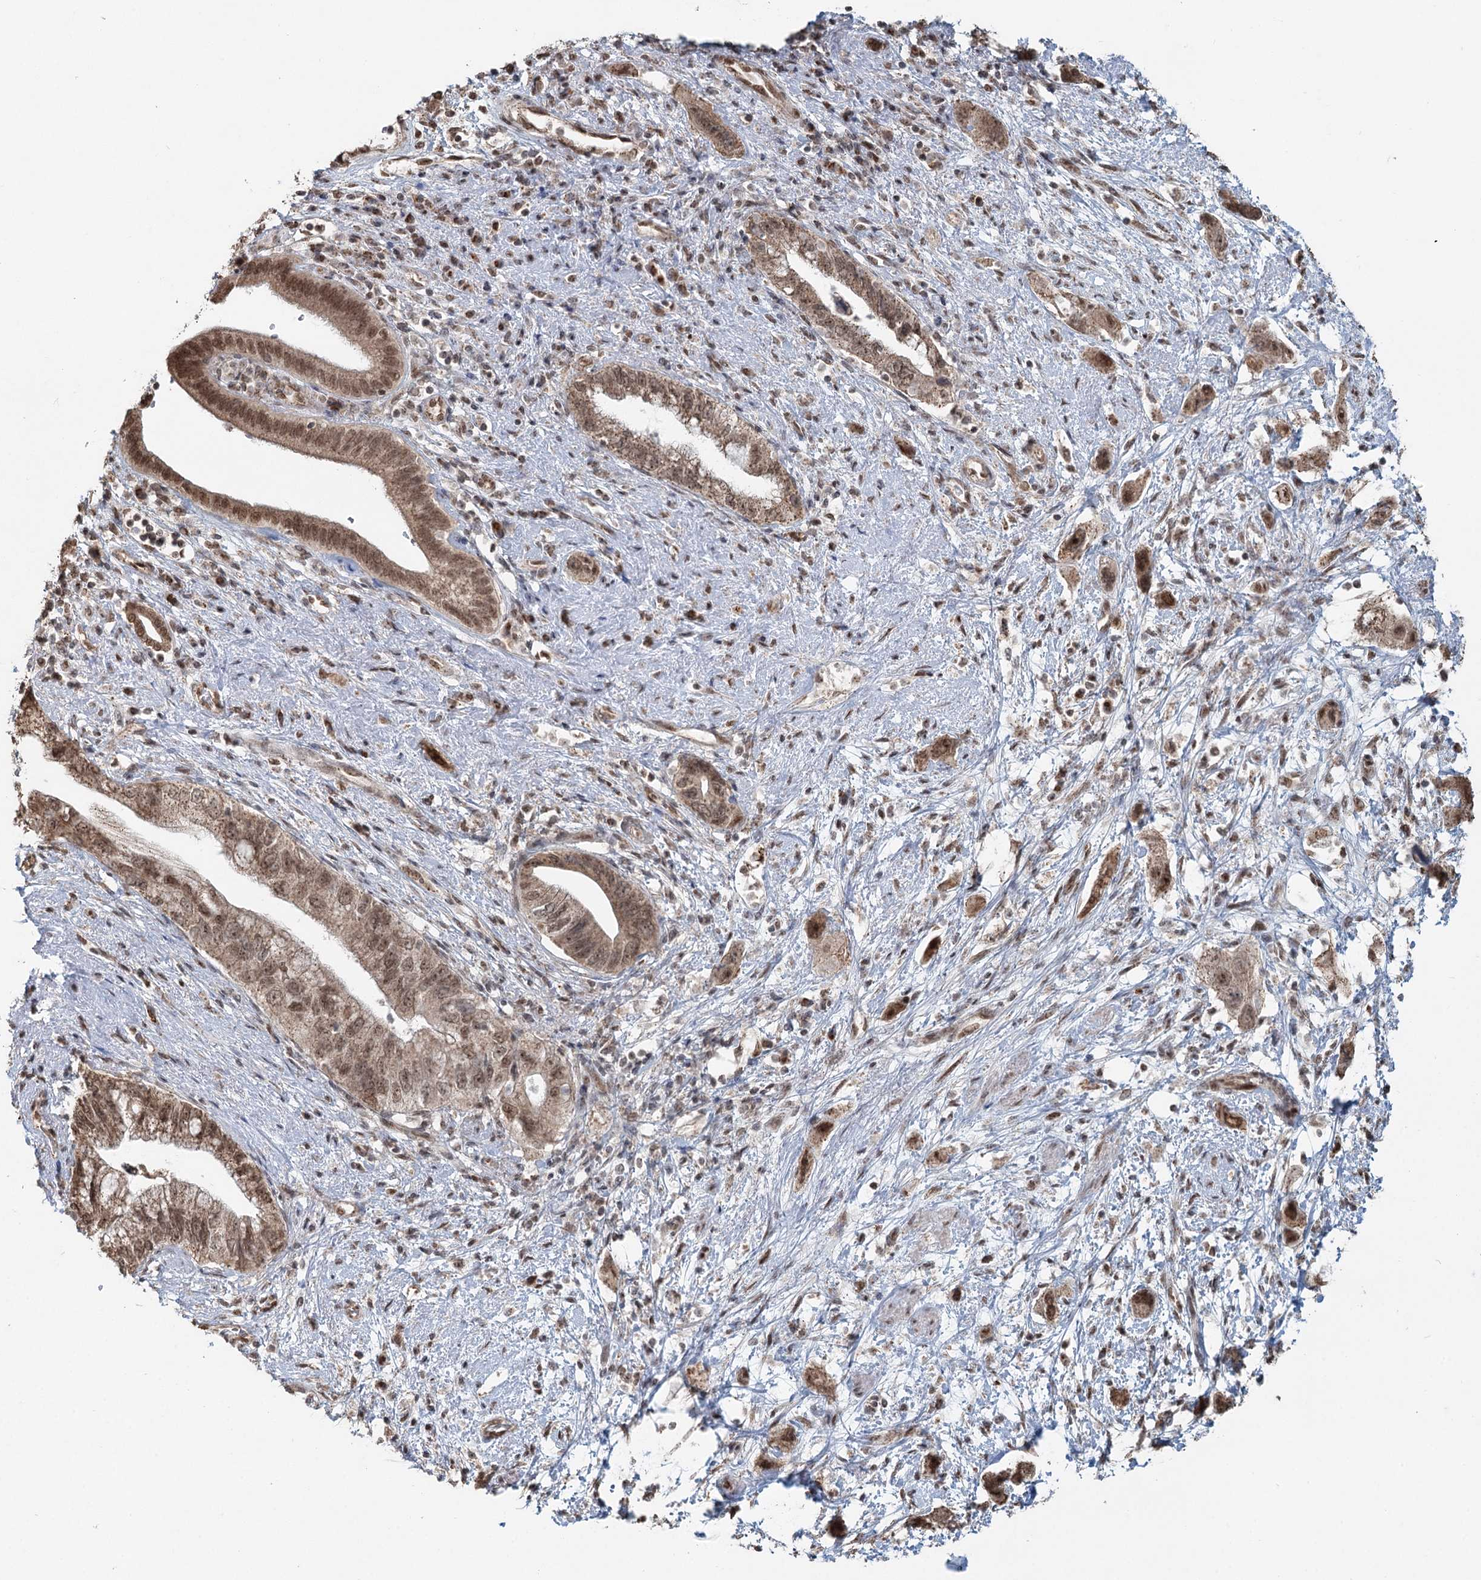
{"staining": {"intensity": "moderate", "quantity": ">75%", "location": "cytoplasmic/membranous,nuclear"}, "tissue": "pancreatic cancer", "cell_type": "Tumor cells", "image_type": "cancer", "snomed": [{"axis": "morphology", "description": "Adenocarcinoma, NOS"}, {"axis": "topography", "description": "Pancreas"}], "caption": "Adenocarcinoma (pancreatic) tissue demonstrates moderate cytoplasmic/membranous and nuclear staining in about >75% of tumor cells, visualized by immunohistochemistry.", "gene": "GPALPP1", "patient": {"sex": "female", "age": 73}}